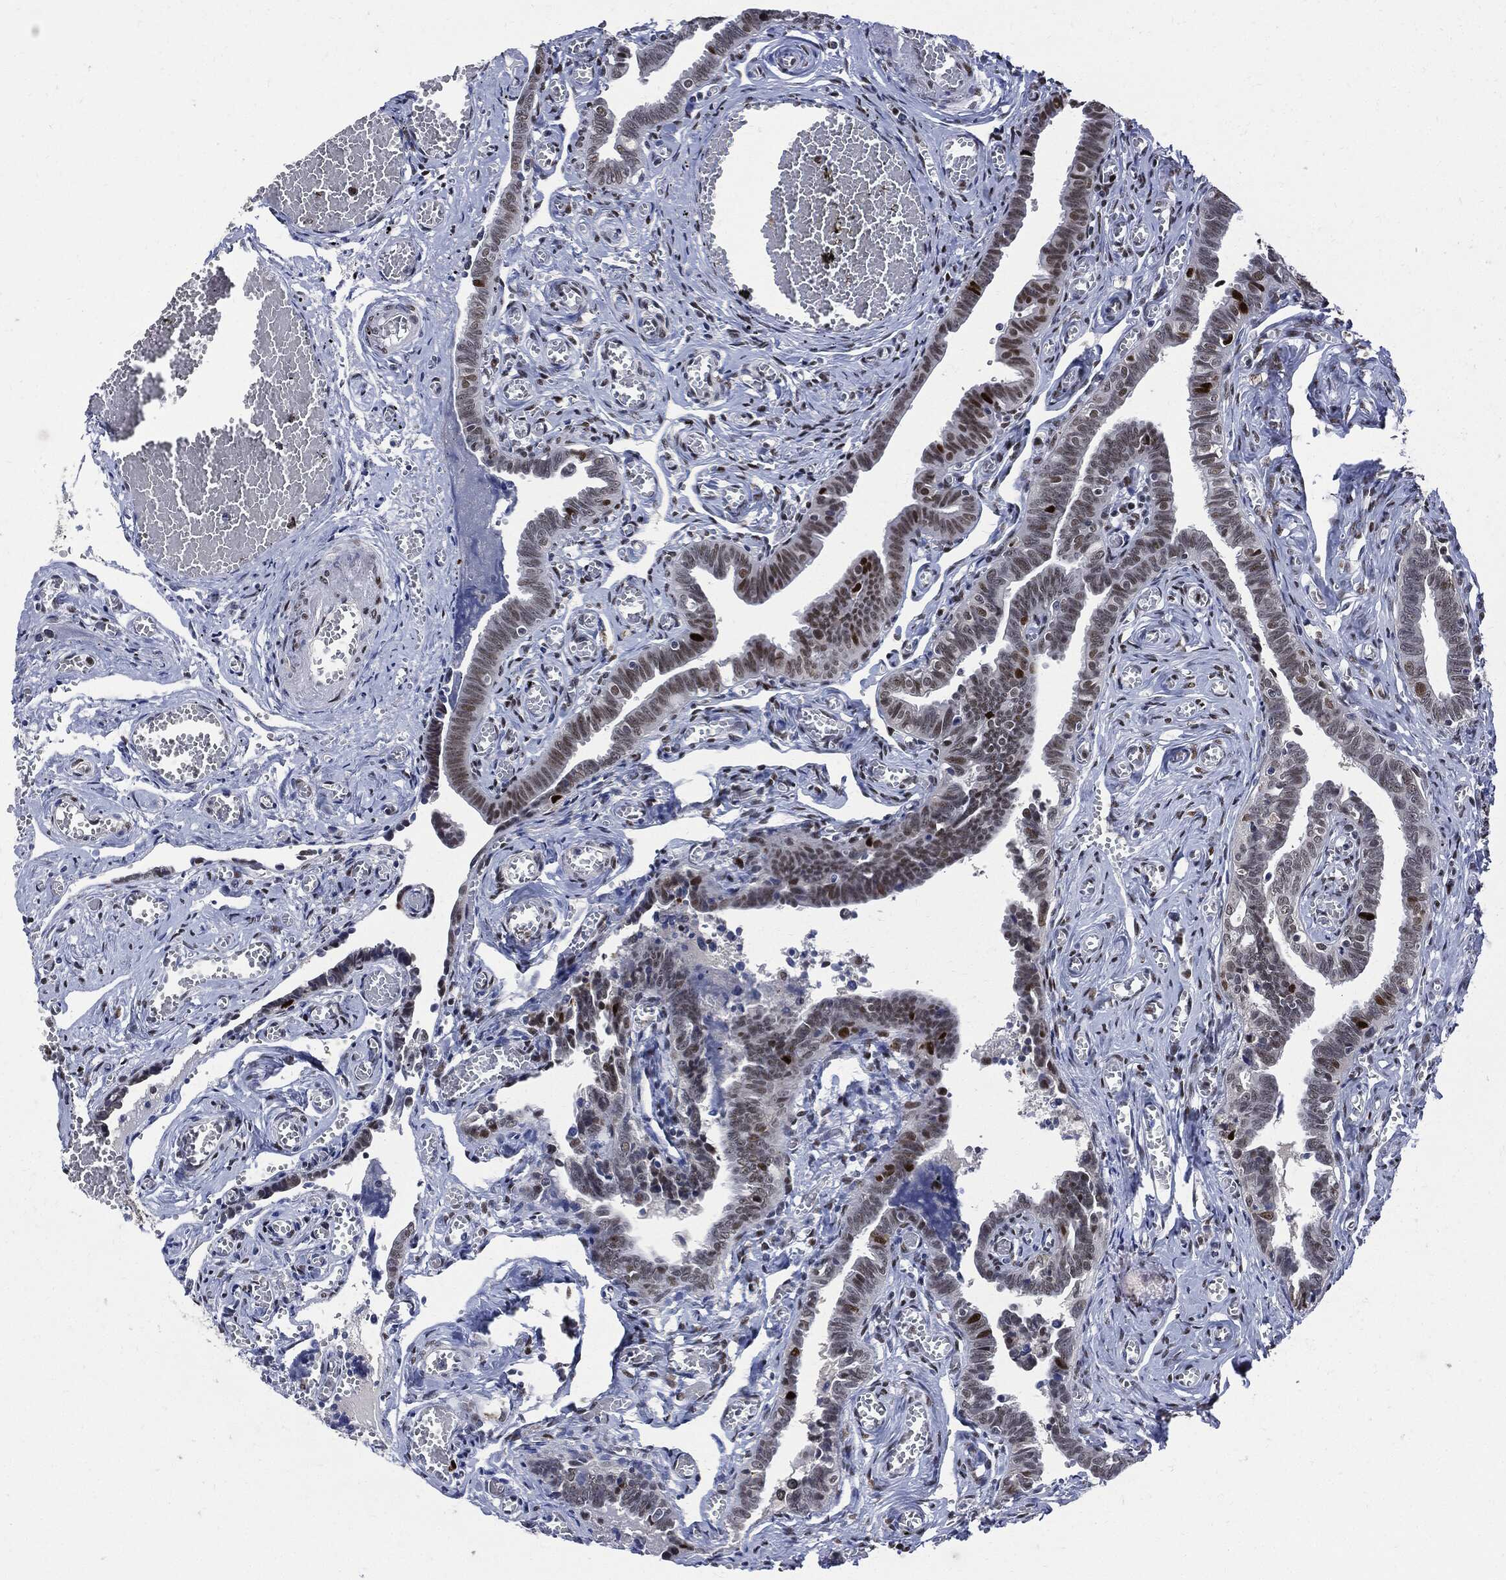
{"staining": {"intensity": "strong", "quantity": "<25%", "location": "nuclear"}, "tissue": "fallopian tube", "cell_type": "Glandular cells", "image_type": "normal", "snomed": [{"axis": "morphology", "description": "Normal tissue, NOS"}, {"axis": "topography", "description": "Vascular tissue"}, {"axis": "topography", "description": "Fallopian tube"}], "caption": "The image displays a brown stain indicating the presence of a protein in the nuclear of glandular cells in fallopian tube. The protein of interest is stained brown, and the nuclei are stained in blue (DAB IHC with brightfield microscopy, high magnification).", "gene": "PCNA", "patient": {"sex": "female", "age": 67}}